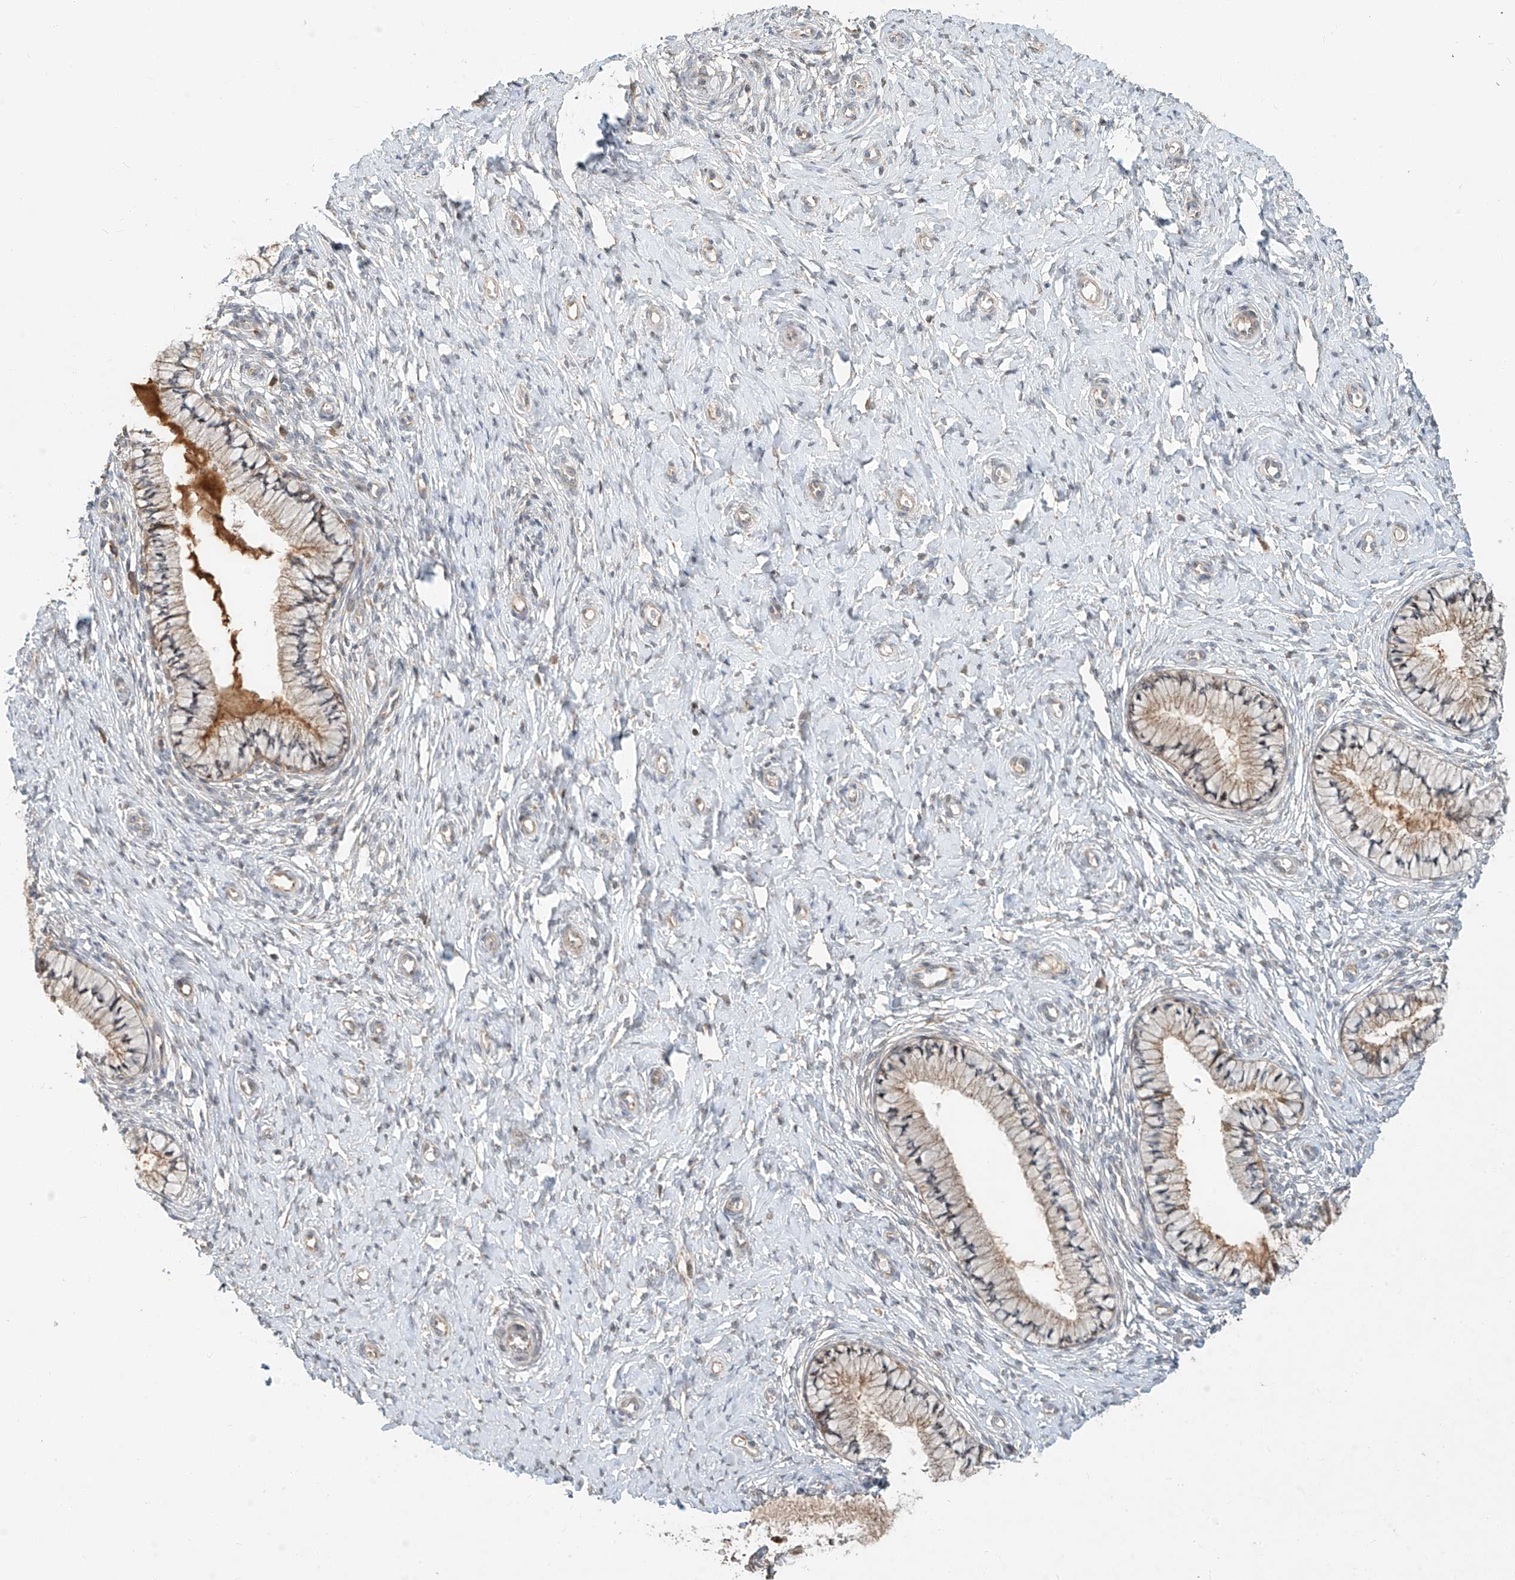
{"staining": {"intensity": "weak", "quantity": "<25%", "location": "cytoplasmic/membranous"}, "tissue": "cervix", "cell_type": "Glandular cells", "image_type": "normal", "snomed": [{"axis": "morphology", "description": "Normal tissue, NOS"}, {"axis": "topography", "description": "Cervix"}], "caption": "This is a micrograph of immunohistochemistry (IHC) staining of unremarkable cervix, which shows no positivity in glandular cells.", "gene": "TMEM61", "patient": {"sex": "female", "age": 36}}